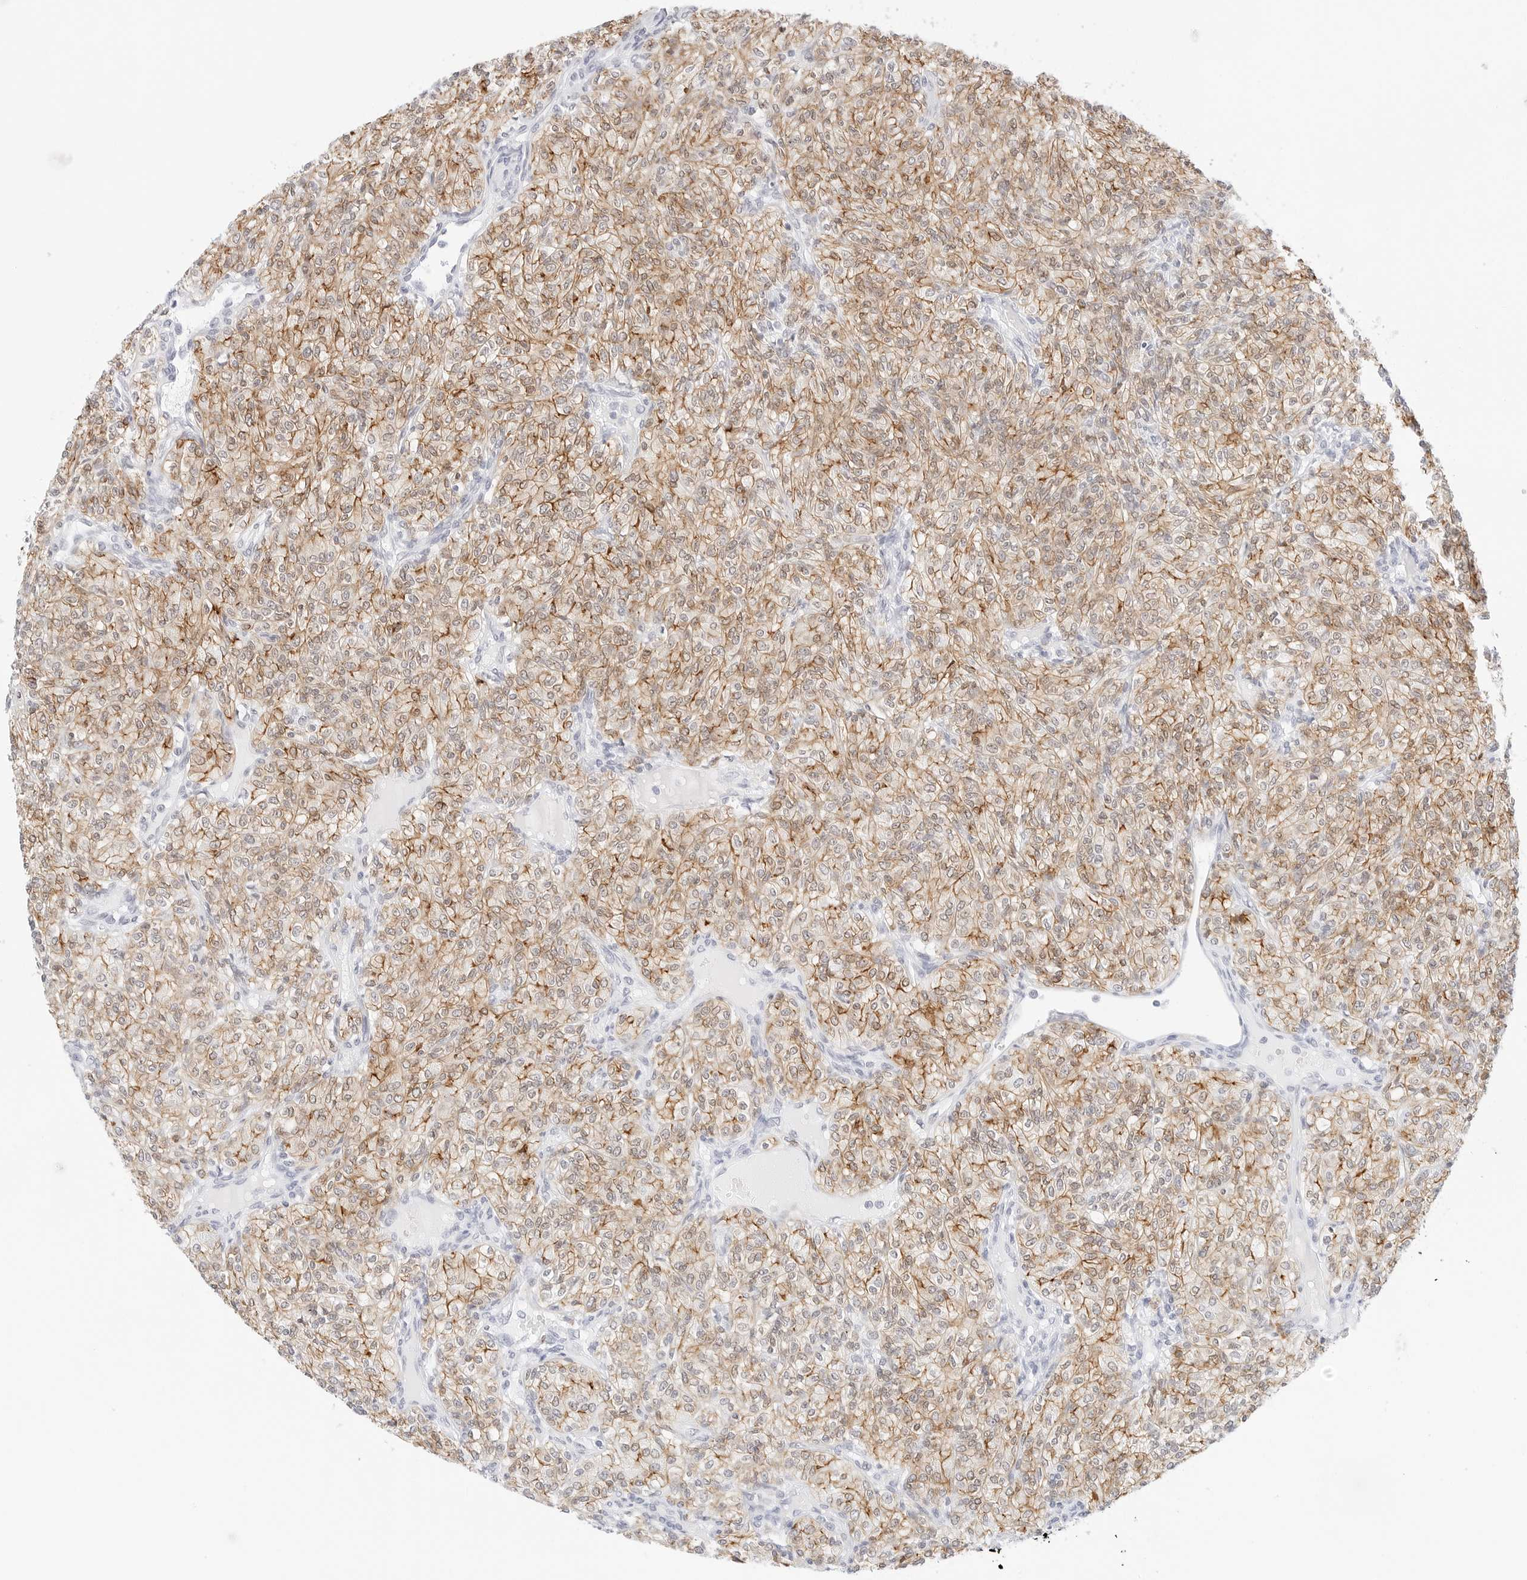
{"staining": {"intensity": "moderate", "quantity": ">75%", "location": "cytoplasmic/membranous"}, "tissue": "renal cancer", "cell_type": "Tumor cells", "image_type": "cancer", "snomed": [{"axis": "morphology", "description": "Adenocarcinoma, NOS"}, {"axis": "topography", "description": "Kidney"}], "caption": "There is medium levels of moderate cytoplasmic/membranous staining in tumor cells of renal adenocarcinoma, as demonstrated by immunohistochemical staining (brown color).", "gene": "CDH1", "patient": {"sex": "male", "age": 77}}